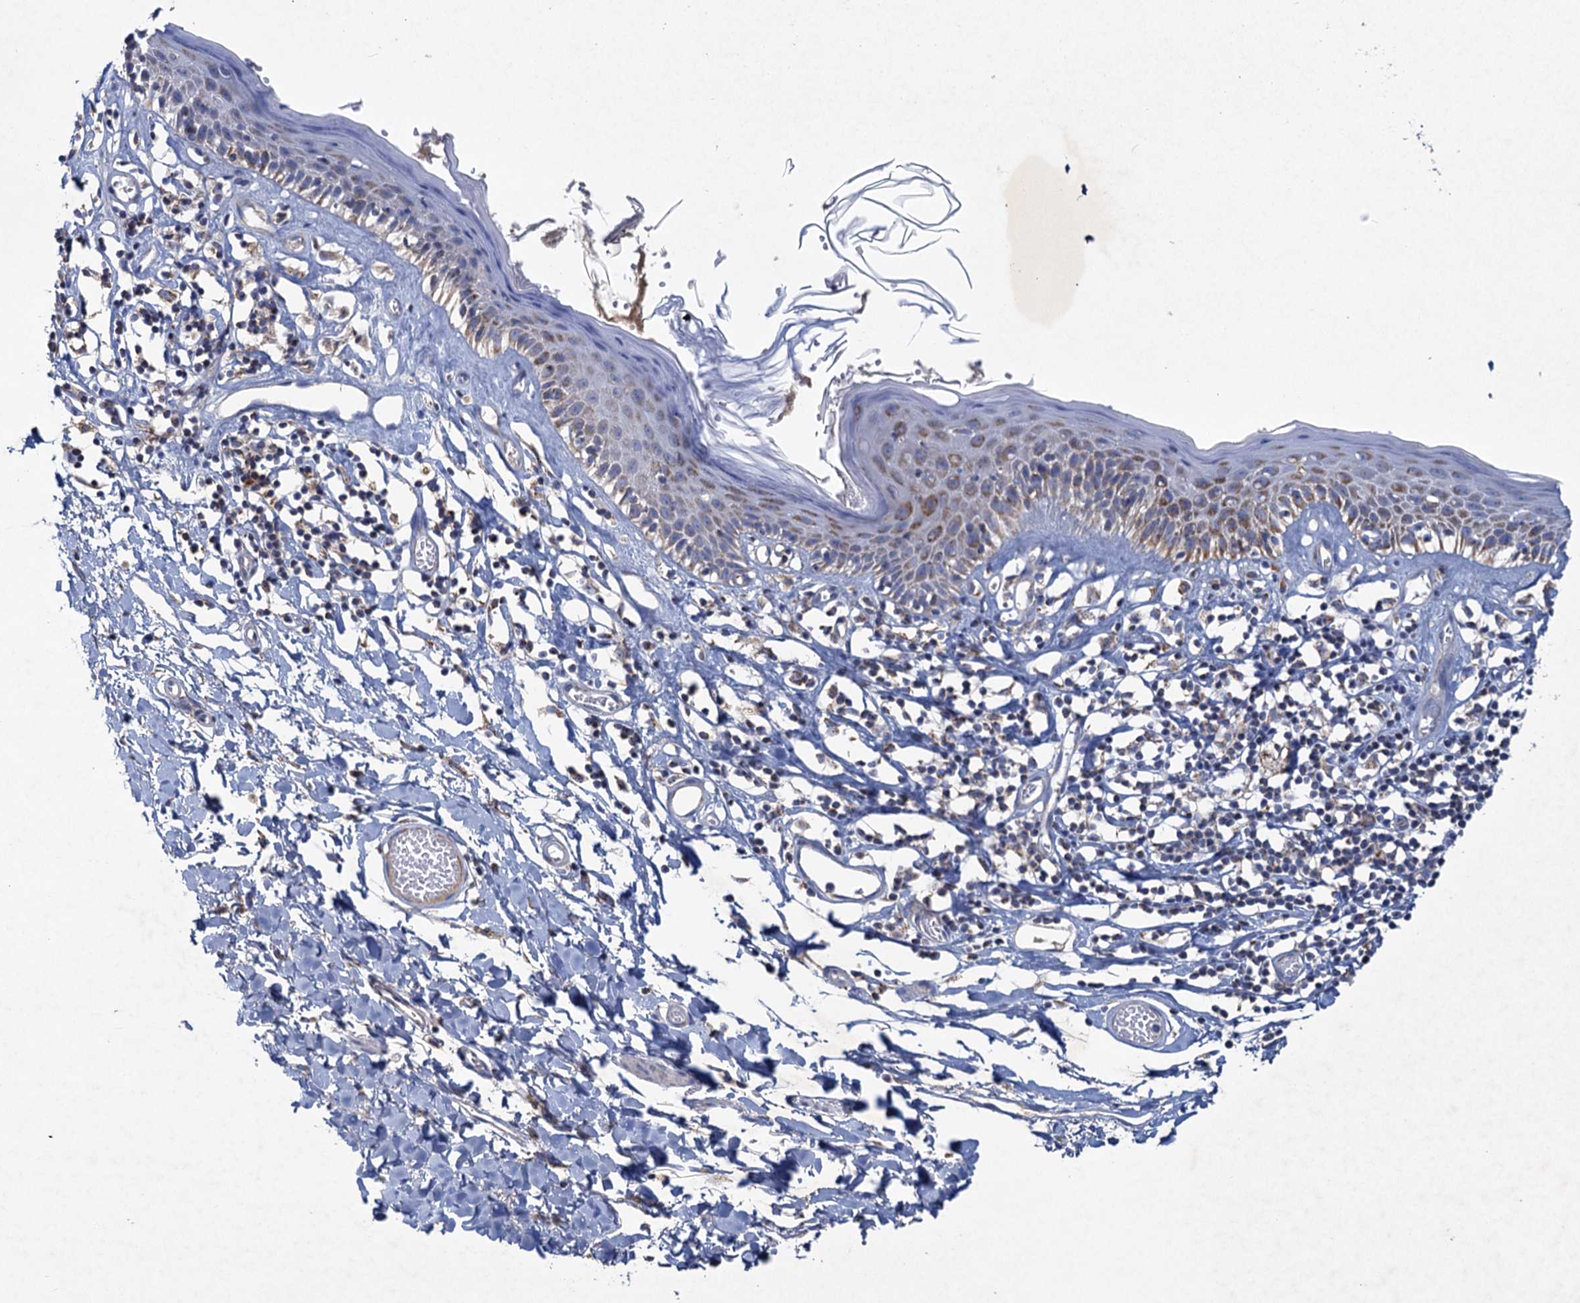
{"staining": {"intensity": "moderate", "quantity": ">75%", "location": "cytoplasmic/membranous"}, "tissue": "skin", "cell_type": "Epidermal cells", "image_type": "normal", "snomed": [{"axis": "morphology", "description": "Normal tissue, NOS"}, {"axis": "topography", "description": "Adipose tissue"}, {"axis": "topography", "description": "Vascular tissue"}, {"axis": "topography", "description": "Vulva"}, {"axis": "topography", "description": "Peripheral nerve tissue"}], "caption": "IHC of benign human skin exhibits medium levels of moderate cytoplasmic/membranous positivity in approximately >75% of epidermal cells. The staining is performed using DAB brown chromogen to label protein expression. The nuclei are counter-stained blue using hematoxylin.", "gene": "GTPBP3", "patient": {"sex": "female", "age": 86}}